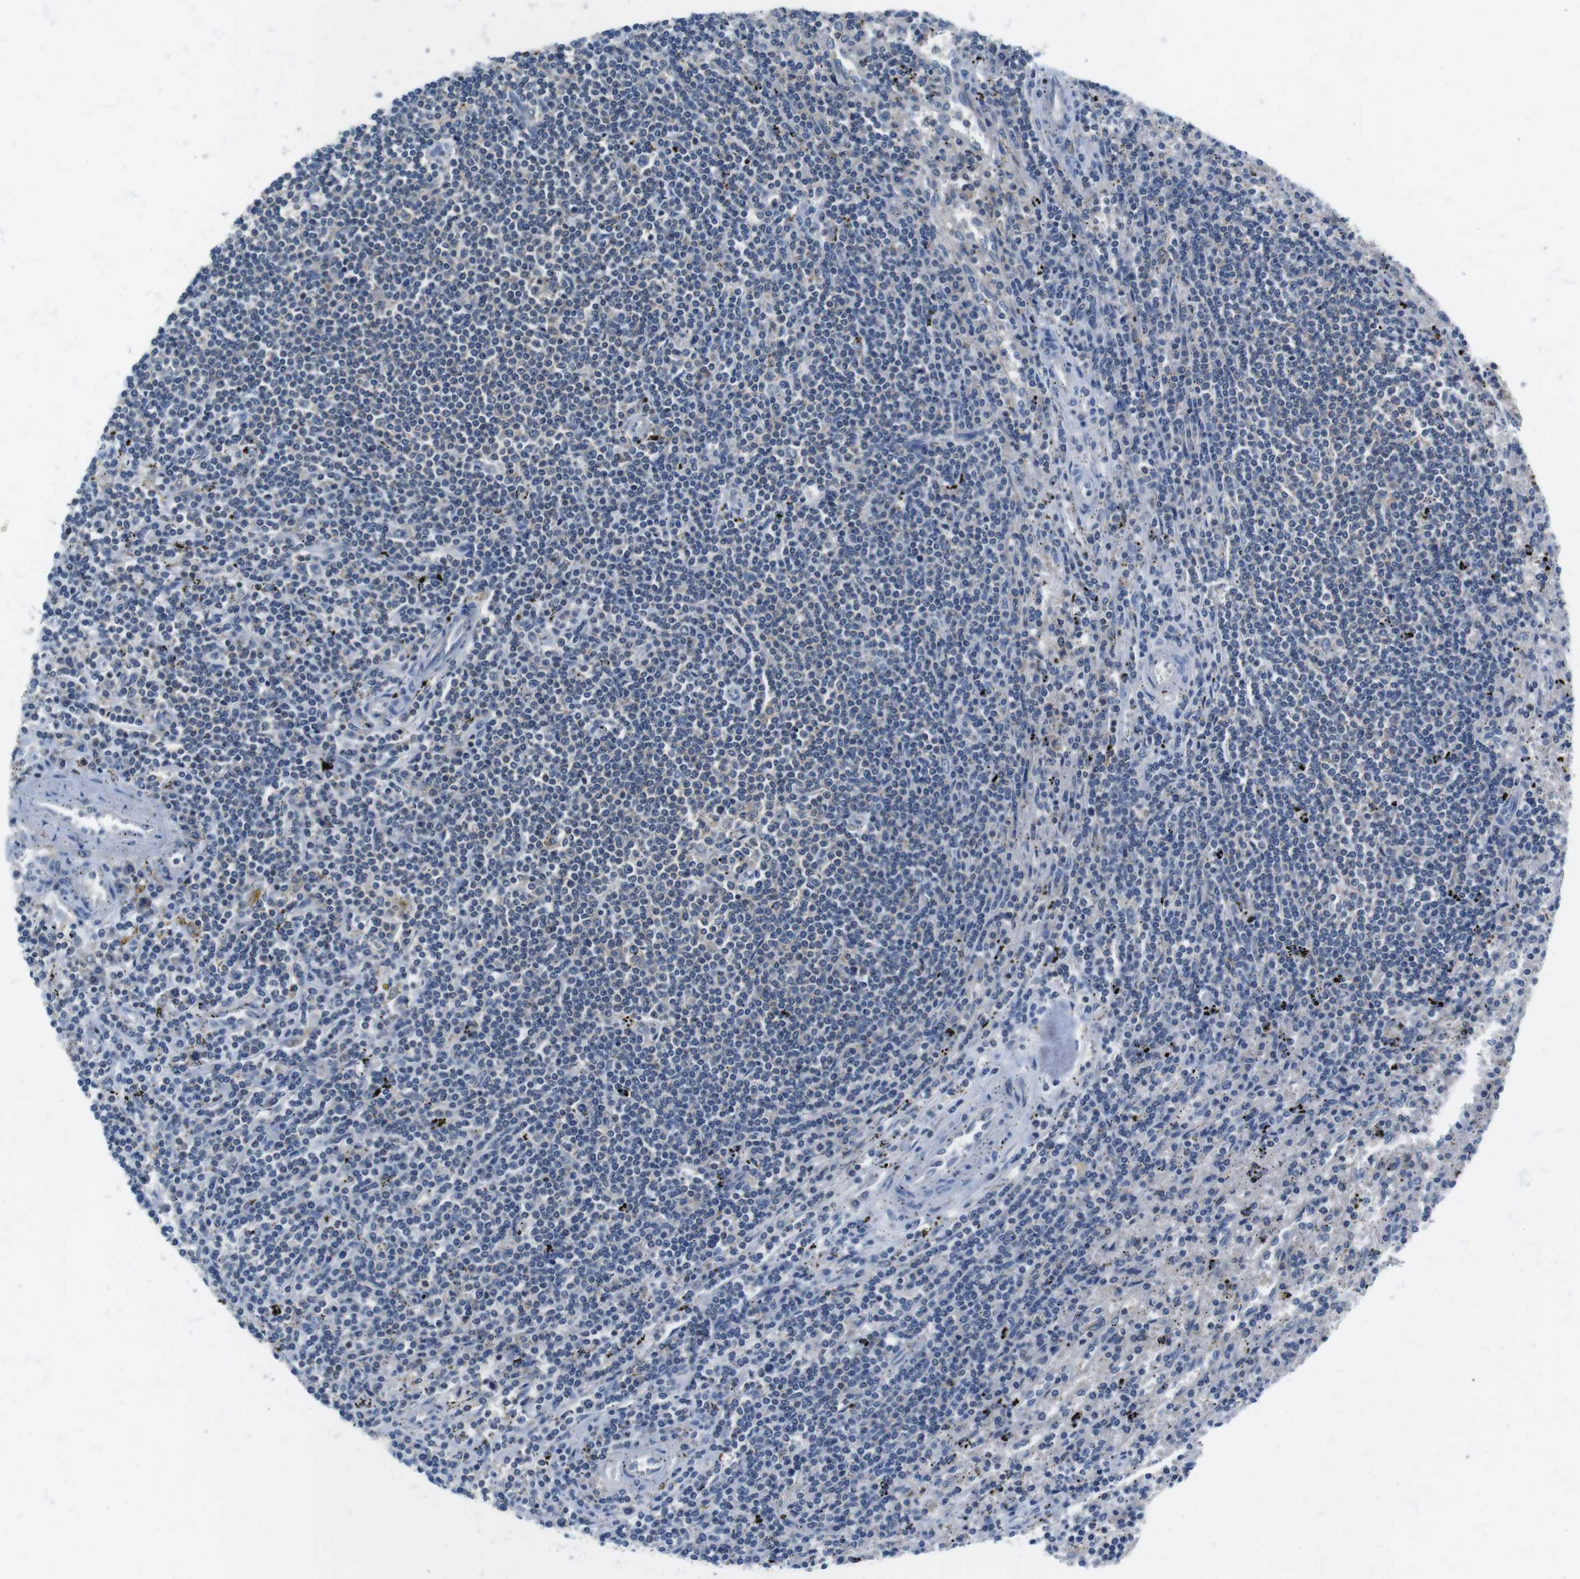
{"staining": {"intensity": "negative", "quantity": "none", "location": "none"}, "tissue": "lymphoma", "cell_type": "Tumor cells", "image_type": "cancer", "snomed": [{"axis": "morphology", "description": "Malignant lymphoma, non-Hodgkin's type, Low grade"}, {"axis": "topography", "description": "Spleen"}], "caption": "There is no significant staining in tumor cells of lymphoma.", "gene": "PIK3CD", "patient": {"sex": "male", "age": 76}}